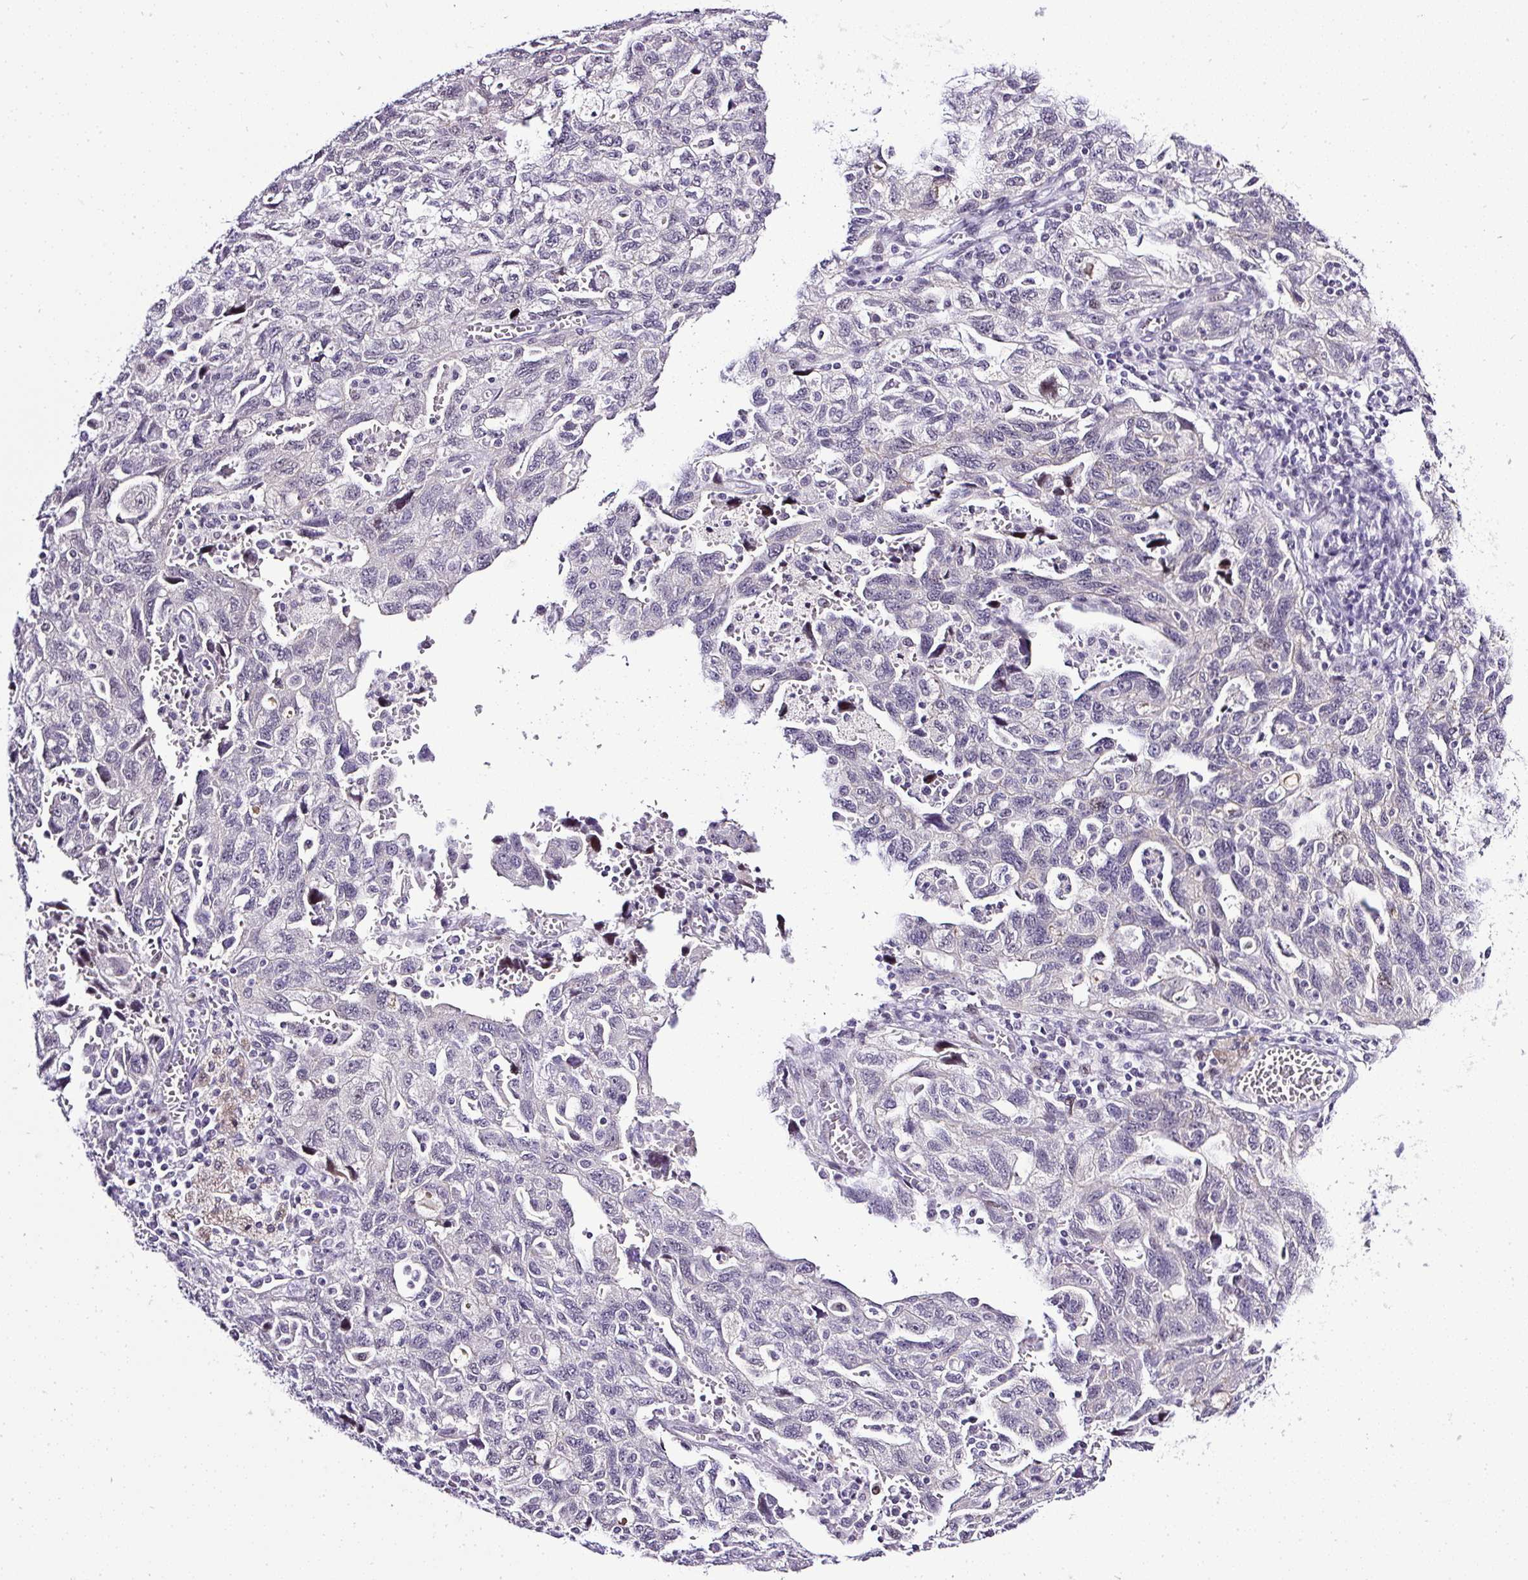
{"staining": {"intensity": "negative", "quantity": "none", "location": "none"}, "tissue": "ovarian cancer", "cell_type": "Tumor cells", "image_type": "cancer", "snomed": [{"axis": "morphology", "description": "Carcinoma, NOS"}, {"axis": "morphology", "description": "Cystadenocarcinoma, serous, NOS"}, {"axis": "topography", "description": "Ovary"}], "caption": "A micrograph of human carcinoma (ovarian) is negative for staining in tumor cells.", "gene": "WNT10B", "patient": {"sex": "female", "age": 69}}